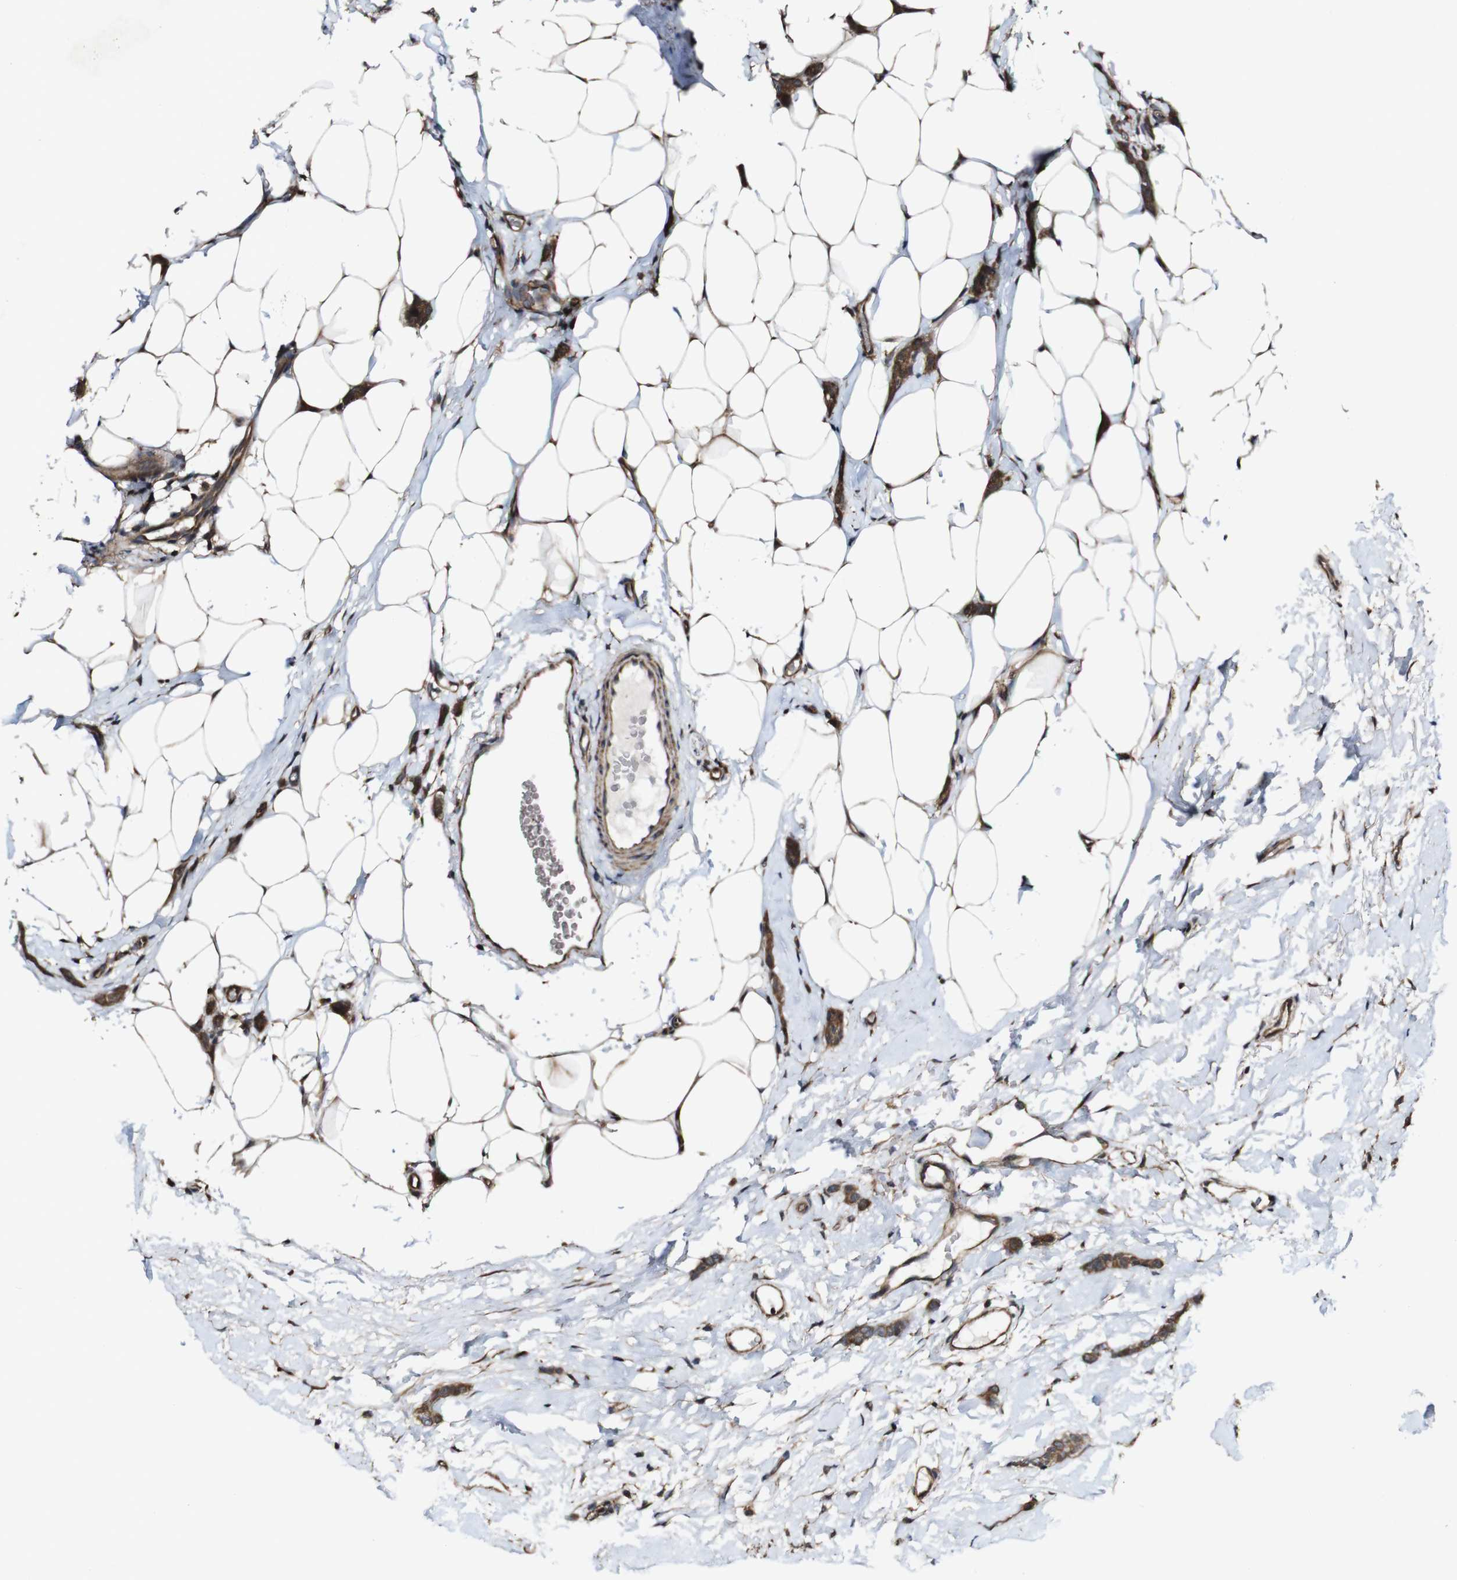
{"staining": {"intensity": "moderate", "quantity": ">75%", "location": "cytoplasmic/membranous"}, "tissue": "breast cancer", "cell_type": "Tumor cells", "image_type": "cancer", "snomed": [{"axis": "morphology", "description": "Lobular carcinoma"}, {"axis": "topography", "description": "Skin"}, {"axis": "topography", "description": "Breast"}], "caption": "Protein expression analysis of human breast cancer reveals moderate cytoplasmic/membranous staining in about >75% of tumor cells.", "gene": "BTN3A3", "patient": {"sex": "female", "age": 46}}